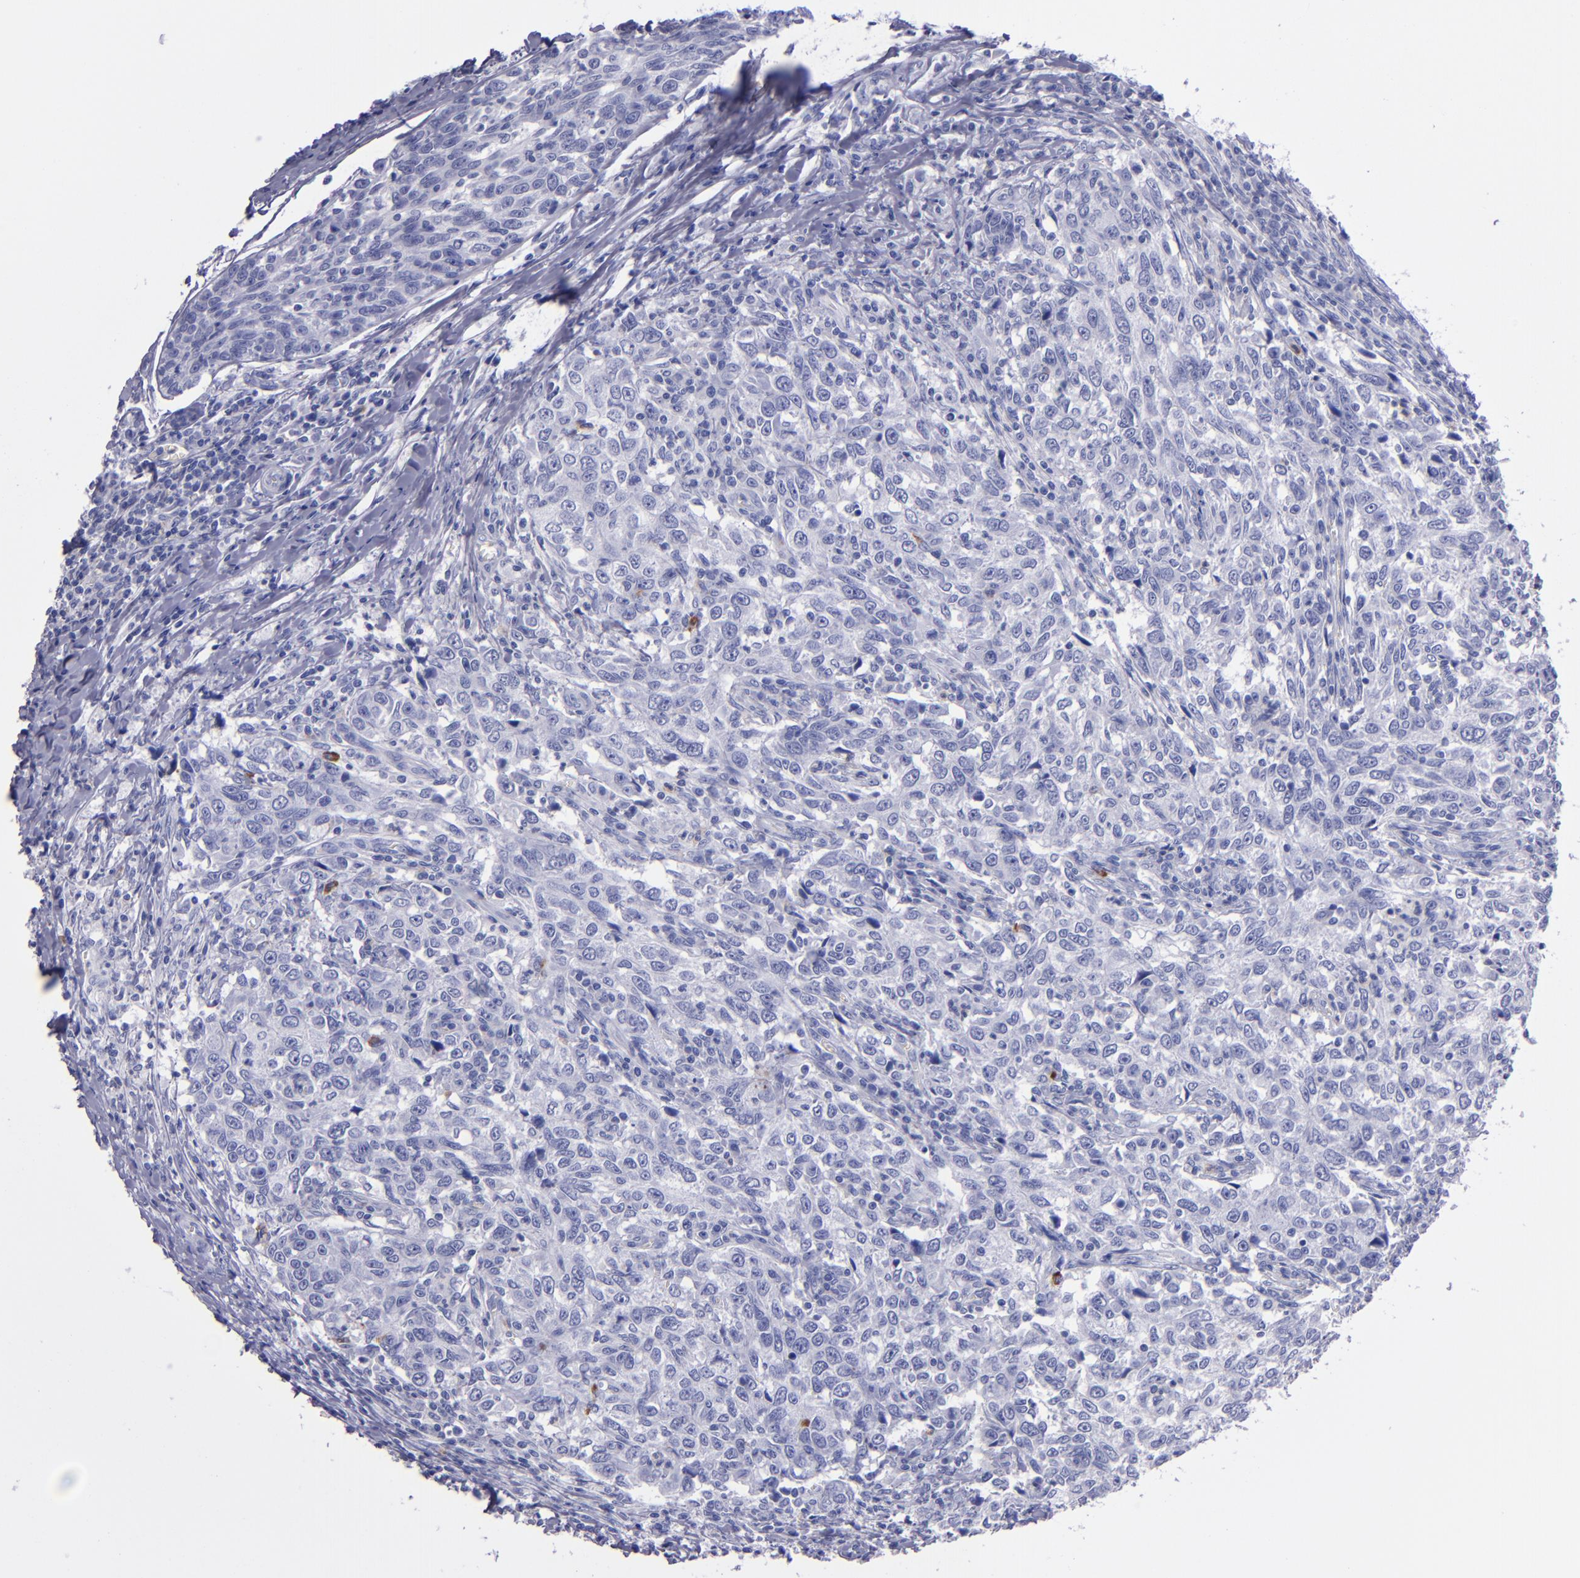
{"staining": {"intensity": "negative", "quantity": "none", "location": "none"}, "tissue": "breast cancer", "cell_type": "Tumor cells", "image_type": "cancer", "snomed": [{"axis": "morphology", "description": "Duct carcinoma"}, {"axis": "topography", "description": "Breast"}], "caption": "An image of human breast cancer is negative for staining in tumor cells.", "gene": "CR1", "patient": {"sex": "female", "age": 50}}